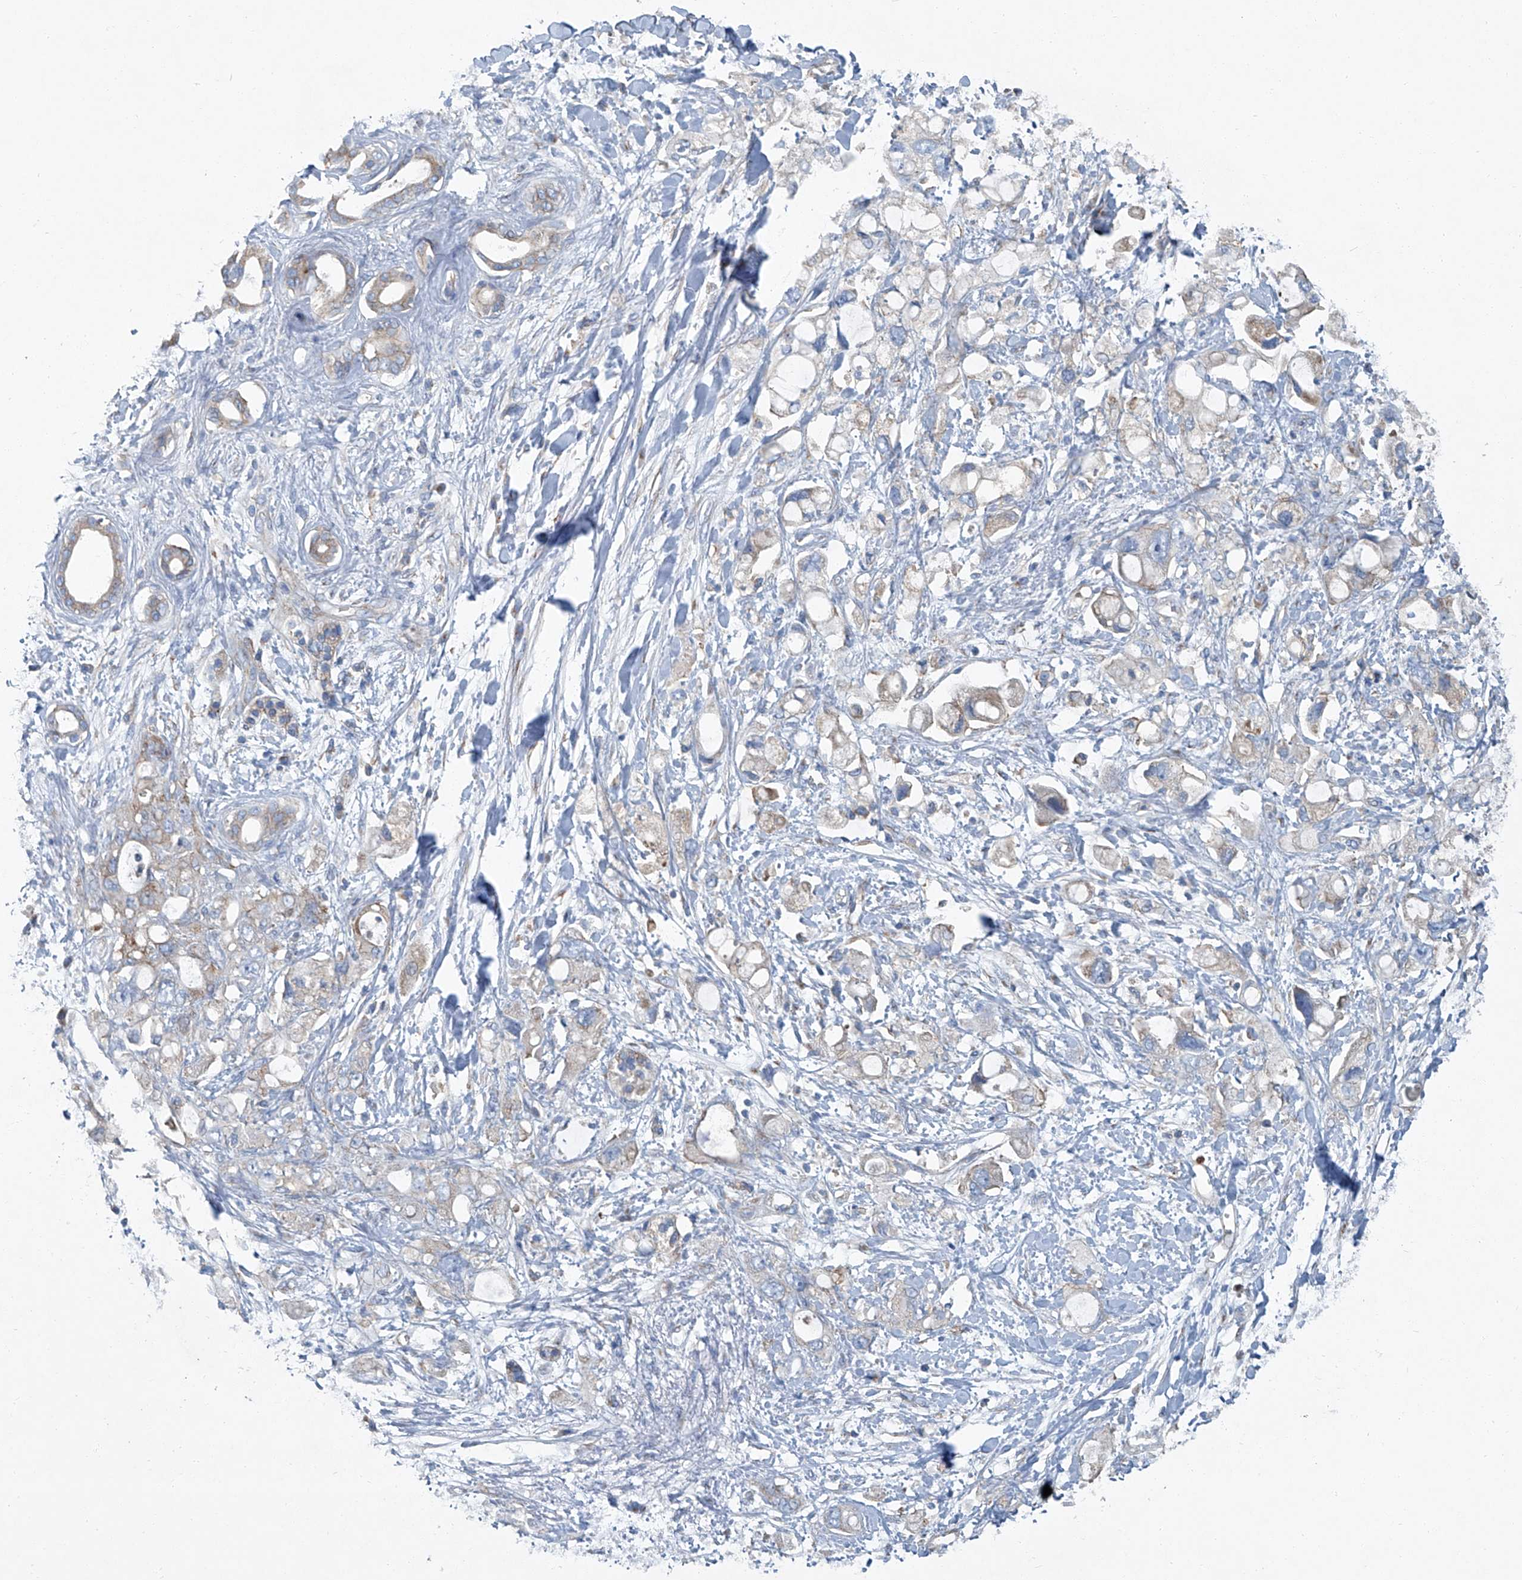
{"staining": {"intensity": "weak", "quantity": "<25%", "location": "cytoplasmic/membranous"}, "tissue": "pancreatic cancer", "cell_type": "Tumor cells", "image_type": "cancer", "snomed": [{"axis": "morphology", "description": "Adenocarcinoma, NOS"}, {"axis": "topography", "description": "Pancreas"}], "caption": "Histopathology image shows no significant protein expression in tumor cells of pancreatic cancer.", "gene": "PIGH", "patient": {"sex": "female", "age": 56}}